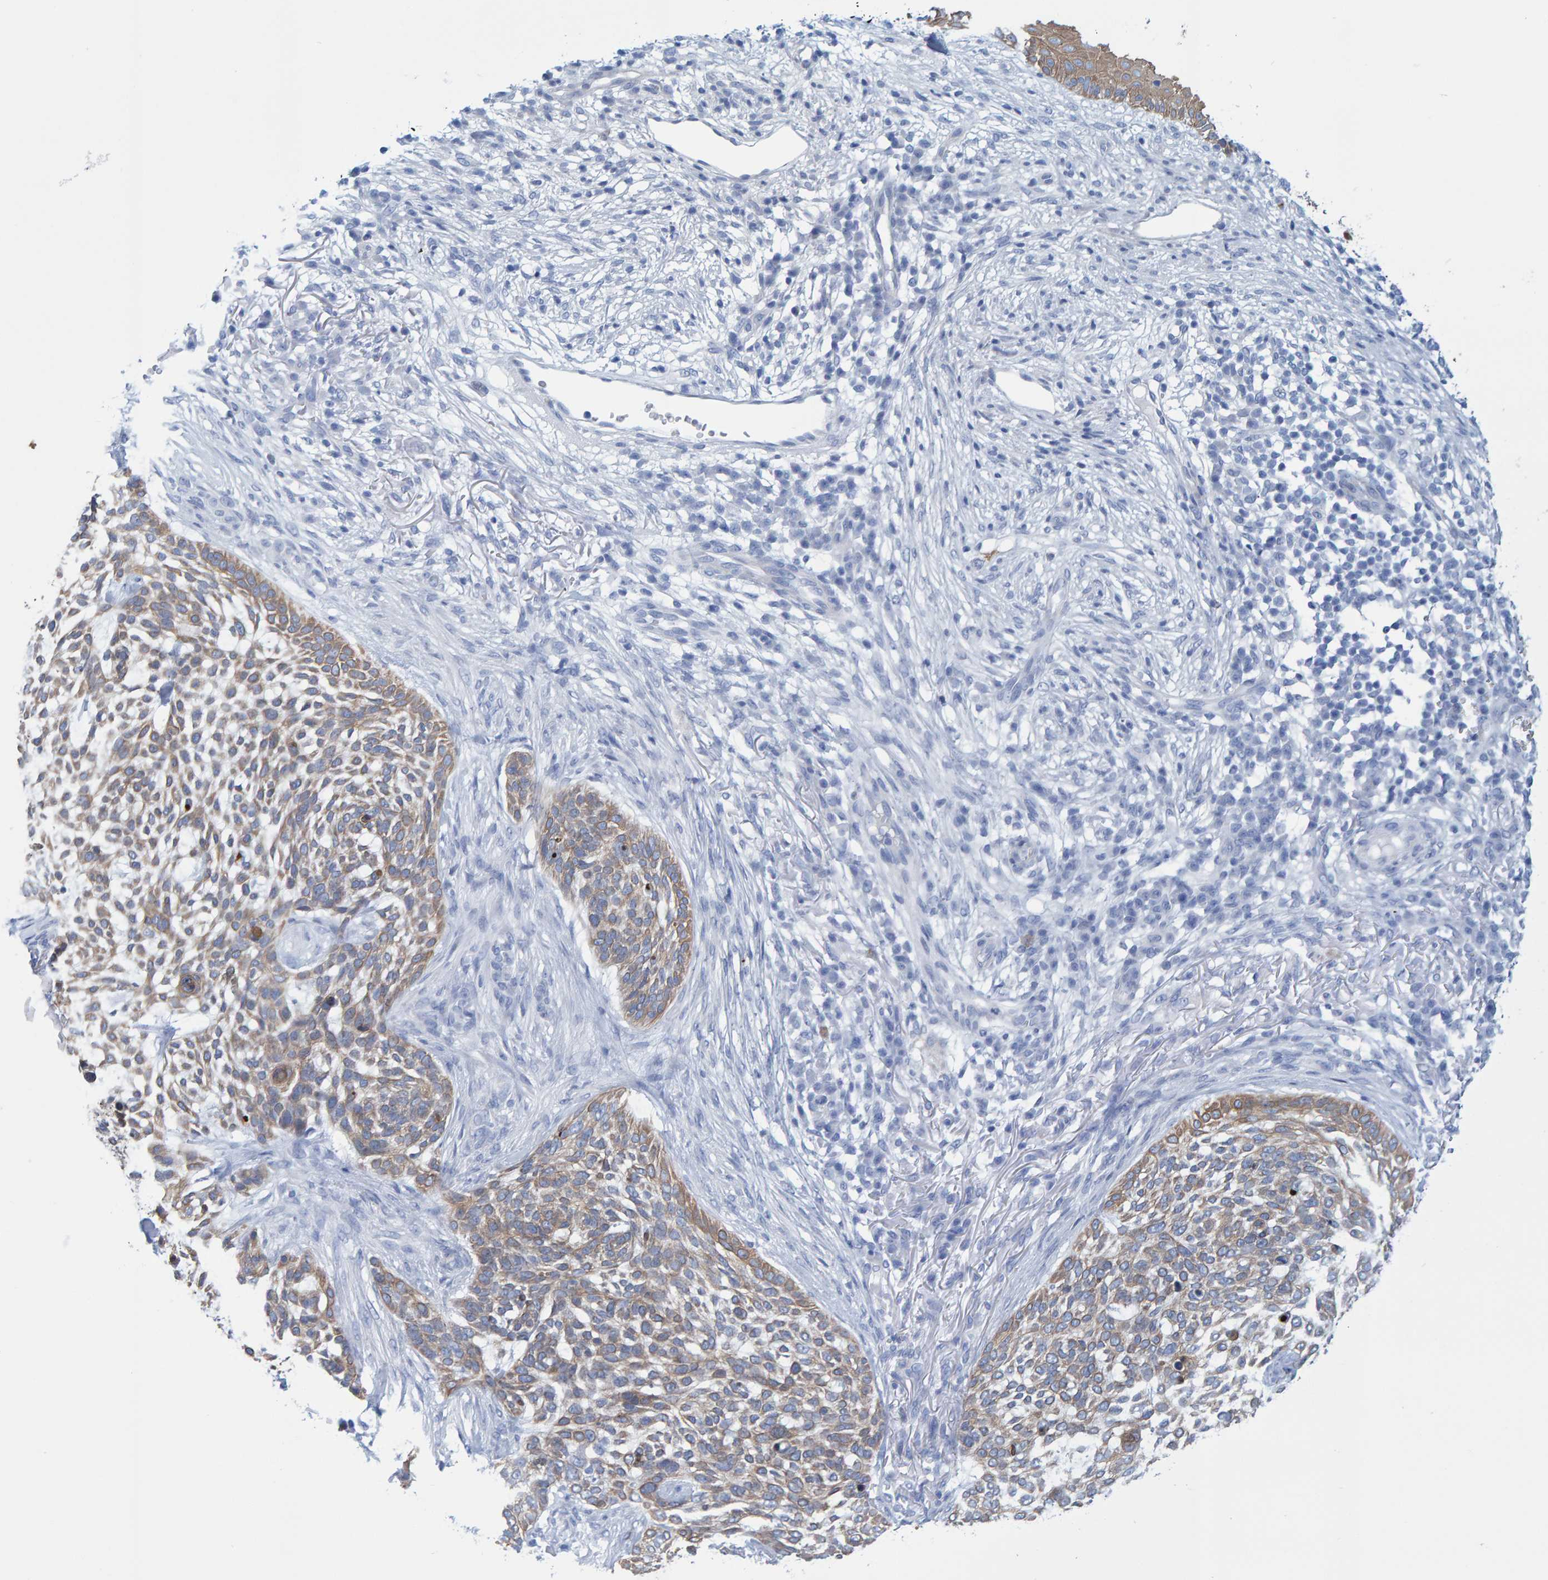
{"staining": {"intensity": "moderate", "quantity": ">75%", "location": "cytoplasmic/membranous"}, "tissue": "skin cancer", "cell_type": "Tumor cells", "image_type": "cancer", "snomed": [{"axis": "morphology", "description": "Basal cell carcinoma"}, {"axis": "topography", "description": "Skin"}], "caption": "DAB (3,3'-diaminobenzidine) immunohistochemical staining of skin cancer reveals moderate cytoplasmic/membranous protein positivity in approximately >75% of tumor cells. (IHC, brightfield microscopy, high magnification).", "gene": "JAKMIP3", "patient": {"sex": "female", "age": 64}}